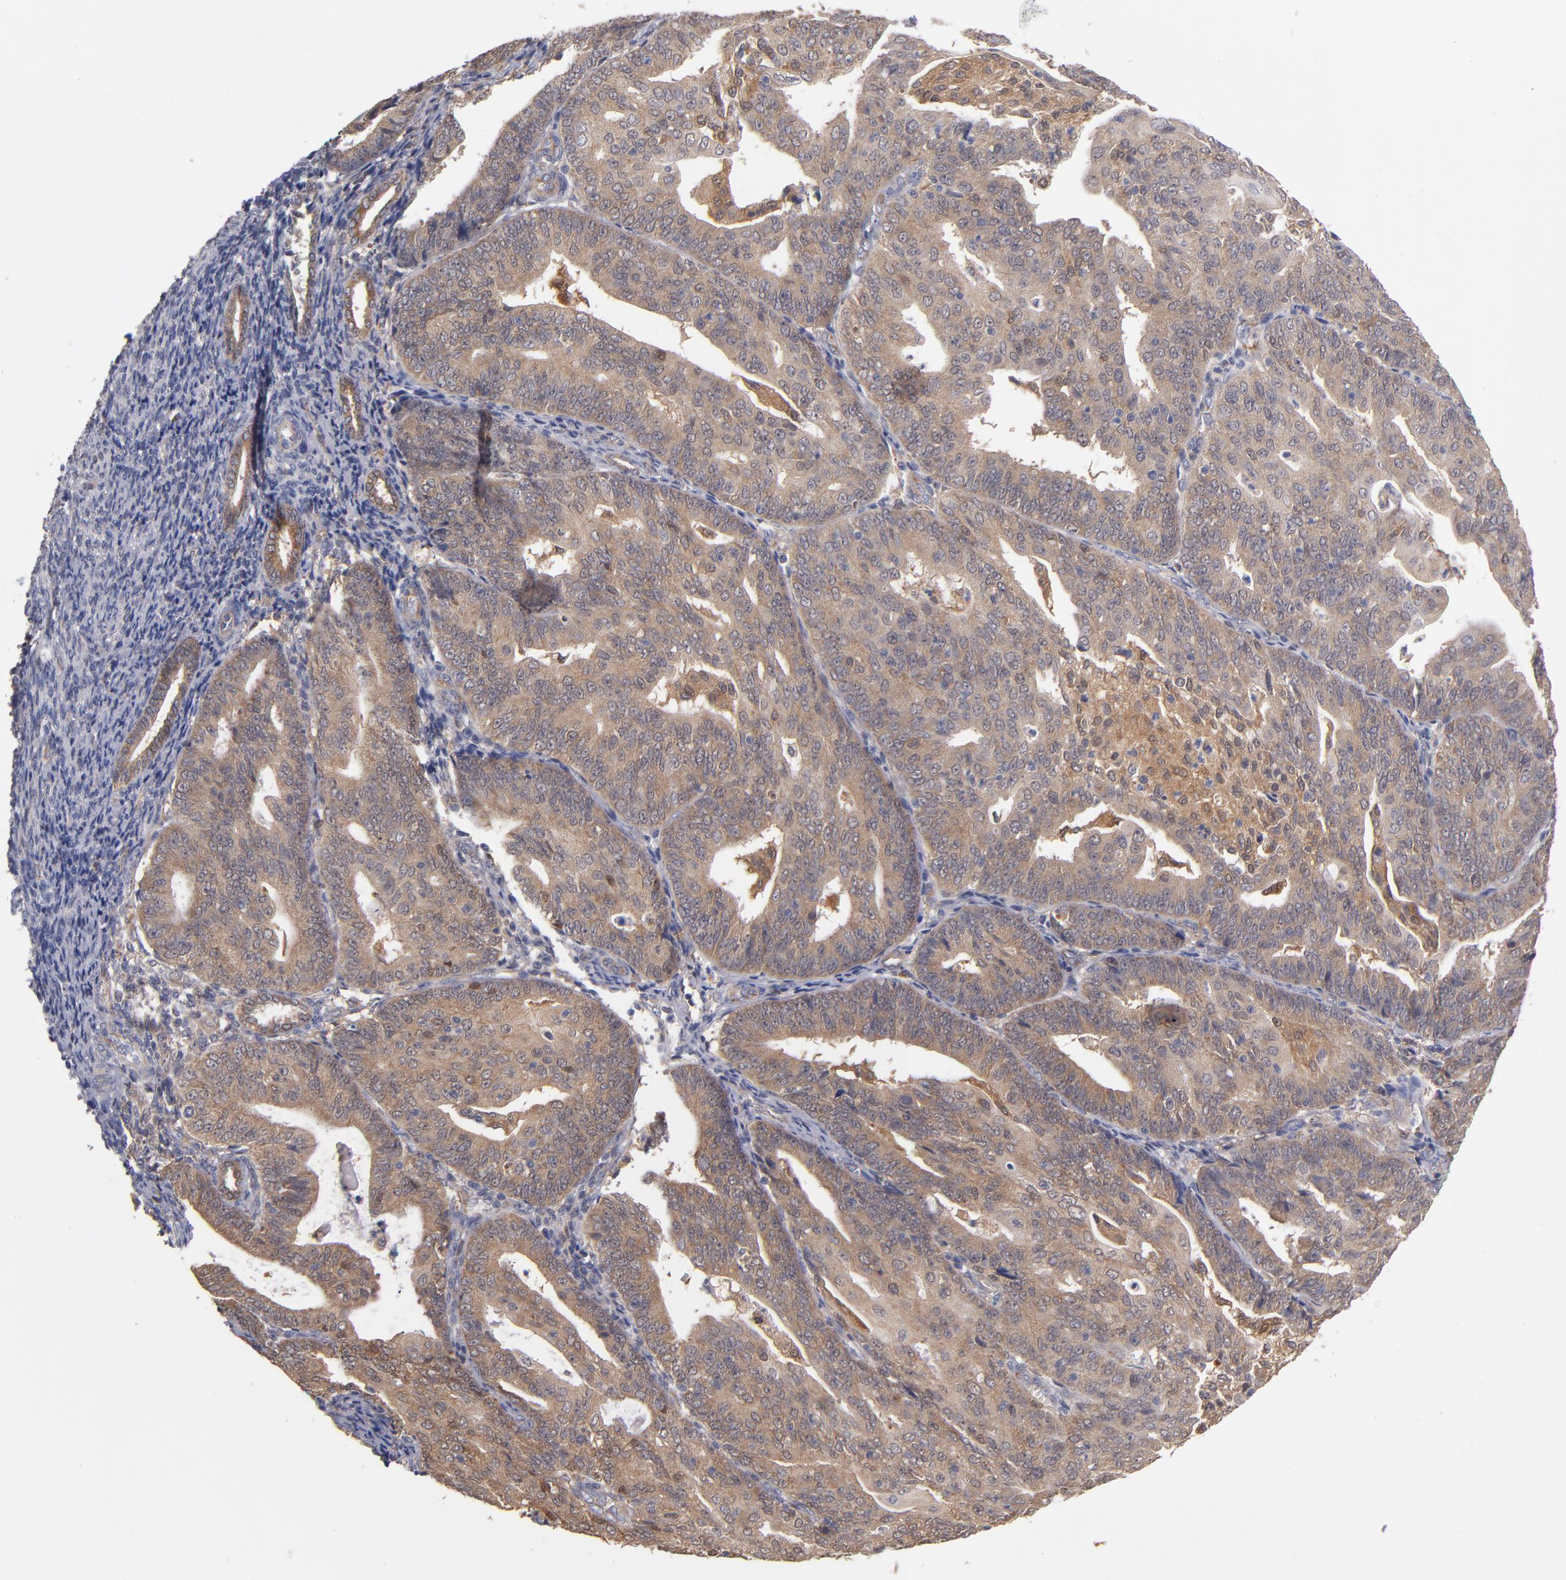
{"staining": {"intensity": "moderate", "quantity": ">75%", "location": "cytoplasmic/membranous"}, "tissue": "endometrial cancer", "cell_type": "Tumor cells", "image_type": "cancer", "snomed": [{"axis": "morphology", "description": "Adenocarcinoma, NOS"}, {"axis": "topography", "description": "Endometrium"}], "caption": "Immunohistochemistry micrograph of neoplastic tissue: adenocarcinoma (endometrial) stained using immunohistochemistry demonstrates medium levels of moderate protein expression localized specifically in the cytoplasmic/membranous of tumor cells, appearing as a cytoplasmic/membranous brown color.", "gene": "GMFG", "patient": {"sex": "female", "age": 56}}